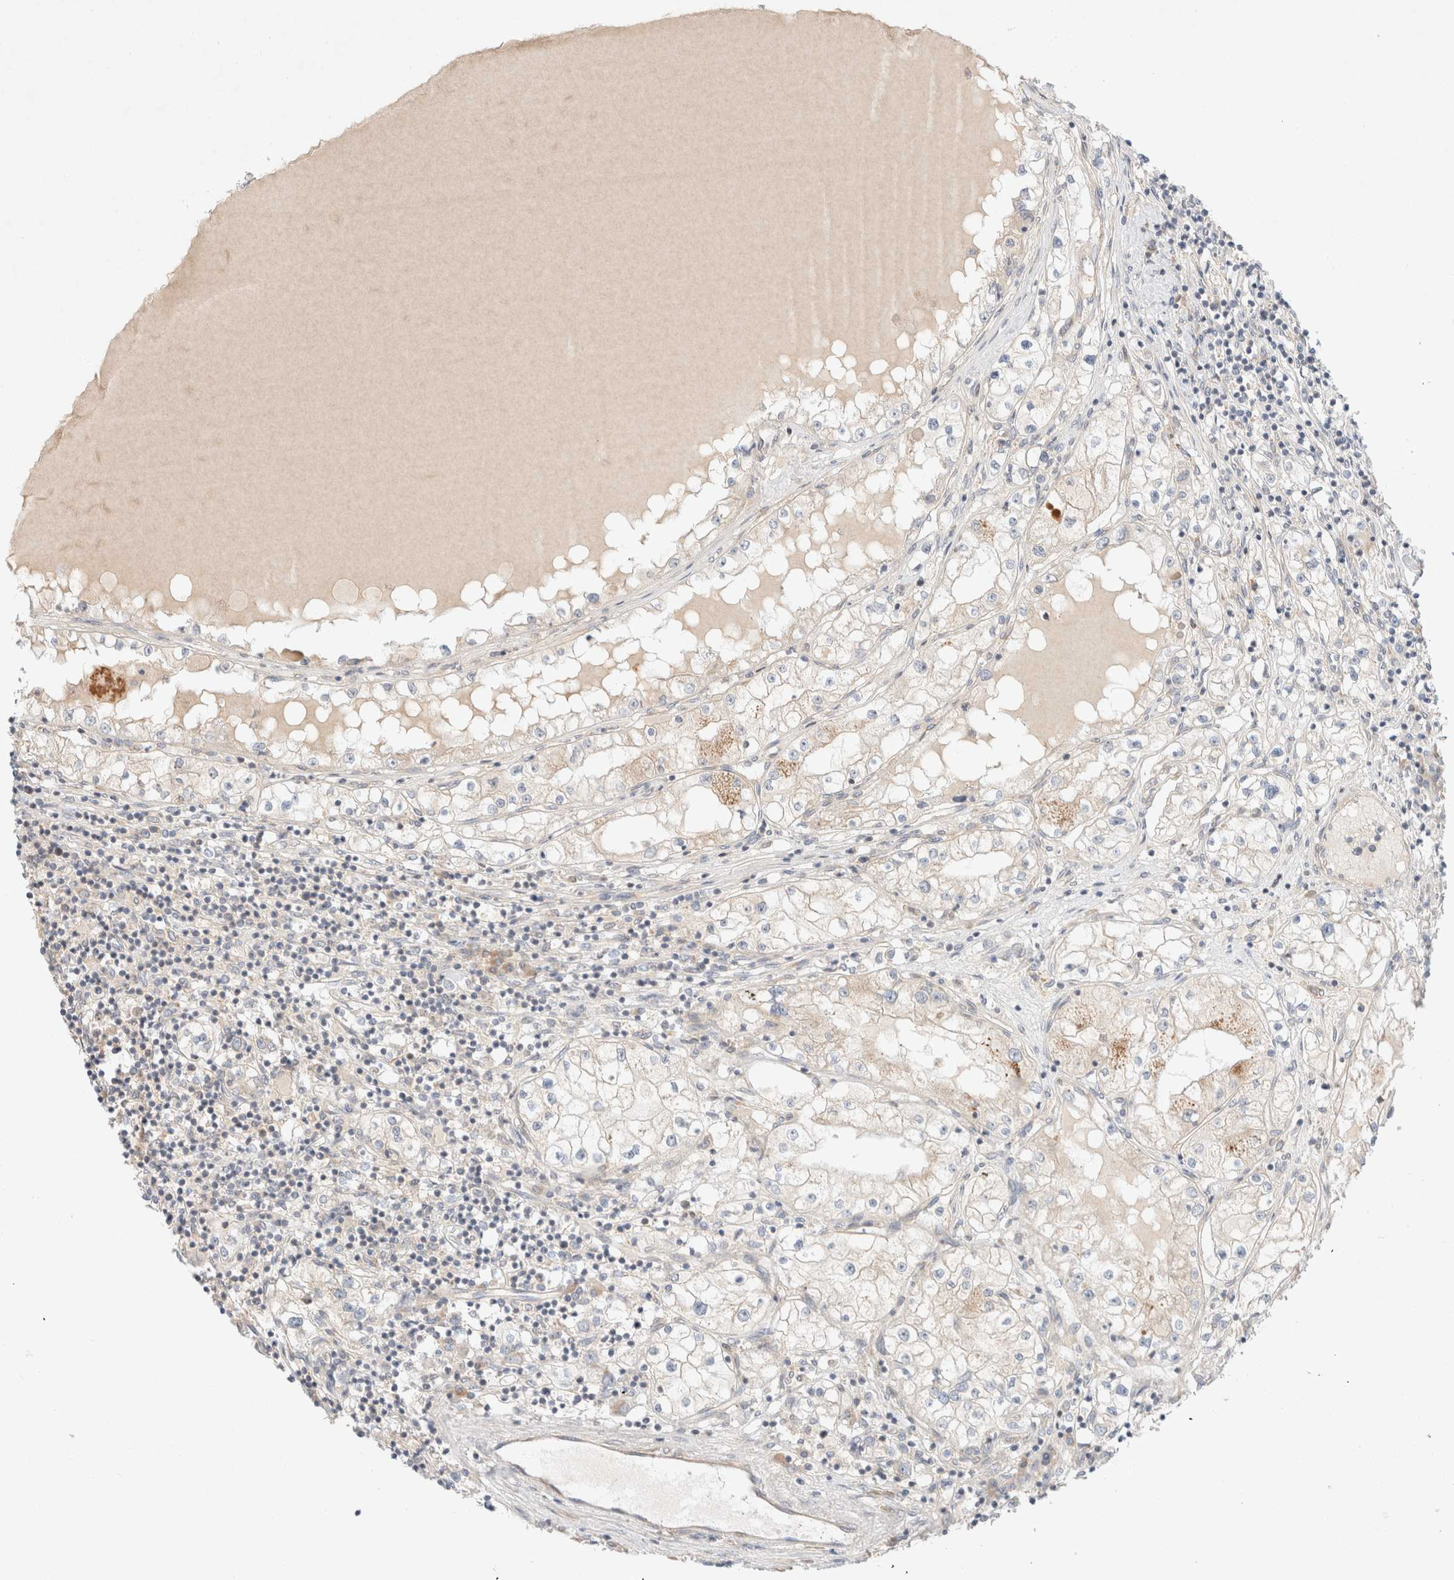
{"staining": {"intensity": "moderate", "quantity": "<25%", "location": "cytoplasmic/membranous"}, "tissue": "renal cancer", "cell_type": "Tumor cells", "image_type": "cancer", "snomed": [{"axis": "morphology", "description": "Adenocarcinoma, NOS"}, {"axis": "topography", "description": "Kidney"}], "caption": "This photomicrograph exhibits IHC staining of renal cancer, with low moderate cytoplasmic/membranous positivity in about <25% of tumor cells.", "gene": "MARK3", "patient": {"sex": "male", "age": 68}}